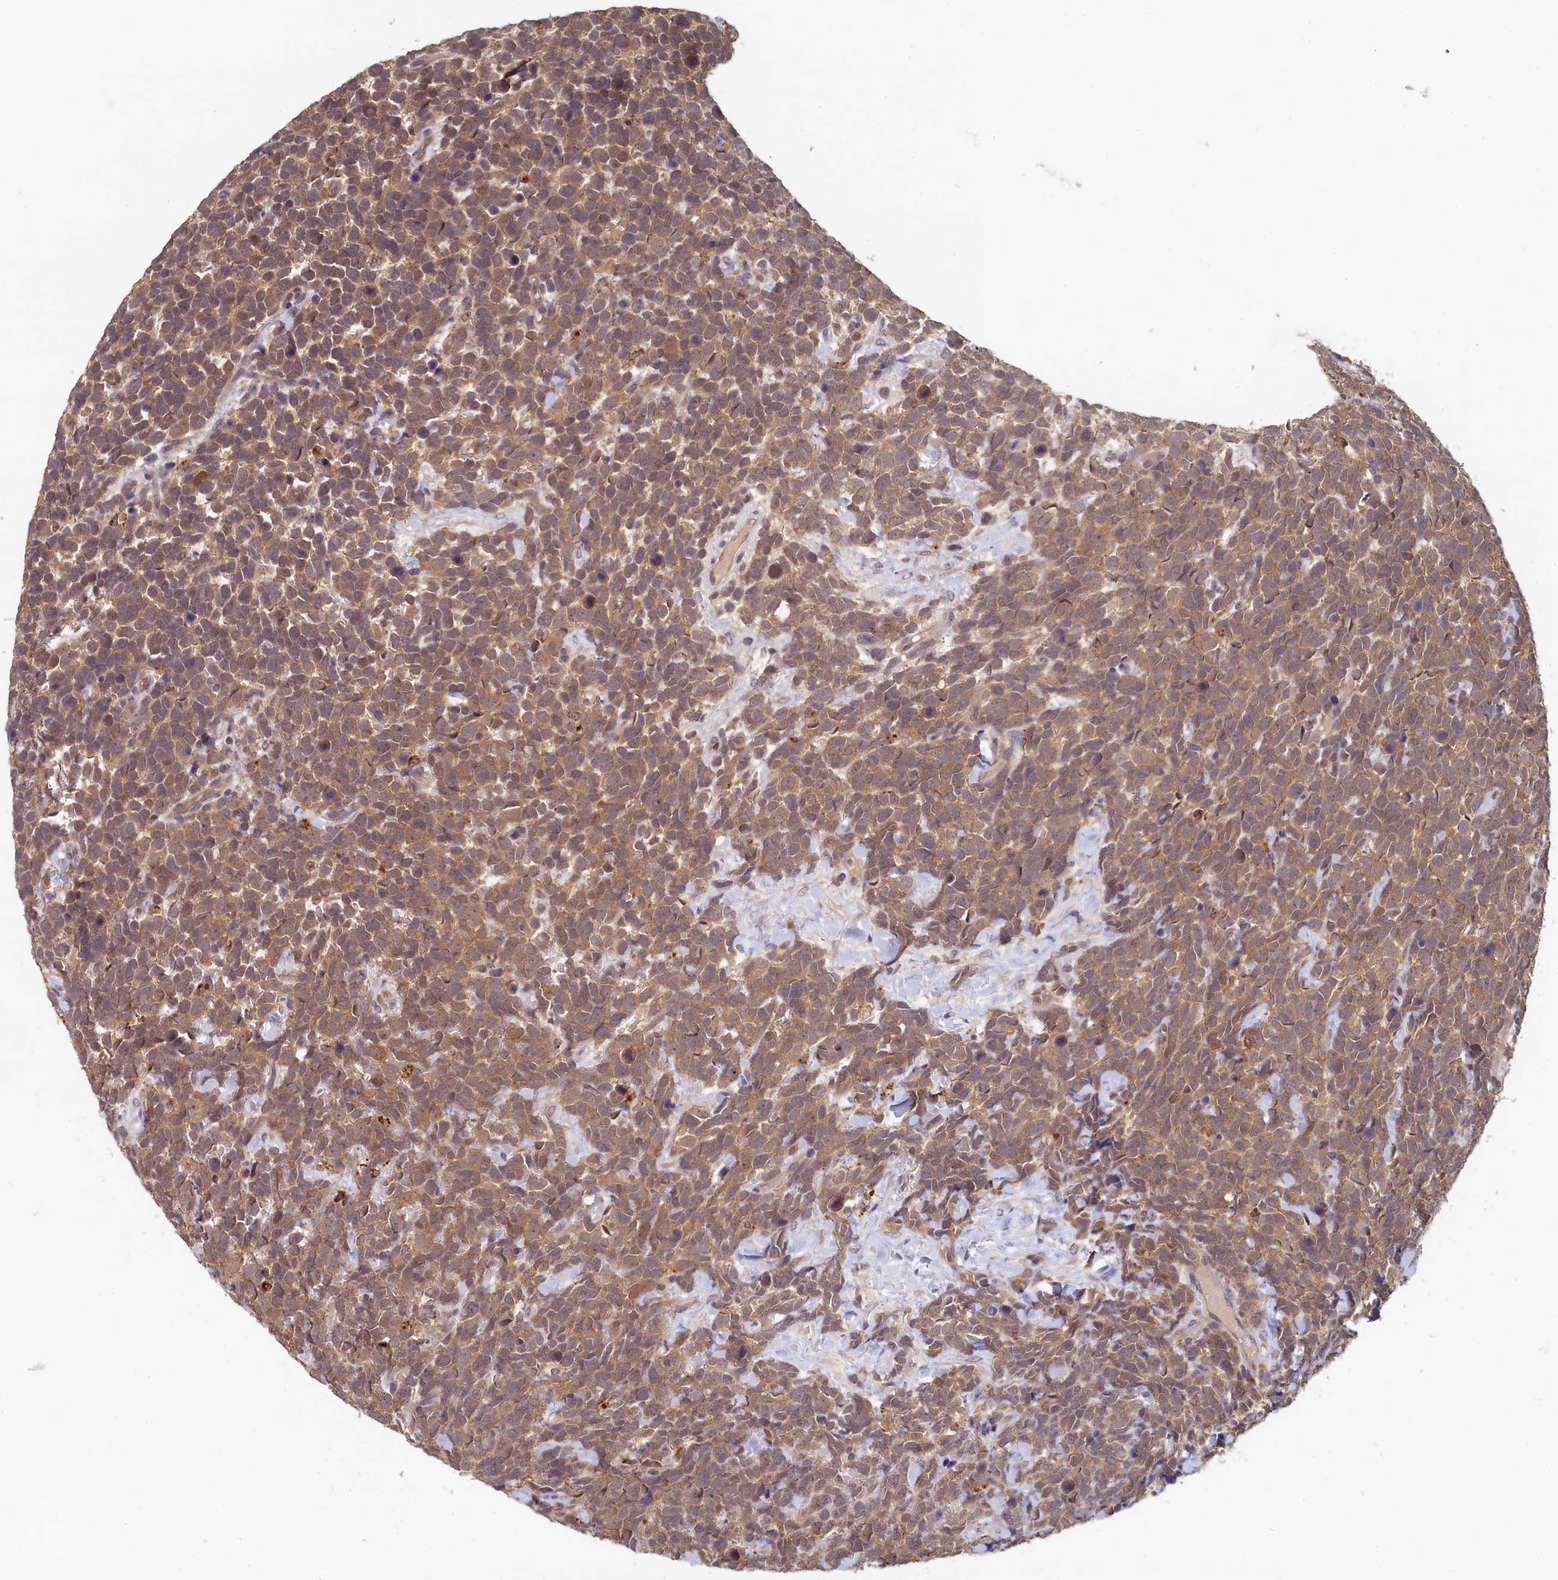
{"staining": {"intensity": "moderate", "quantity": "25%-75%", "location": "cytoplasmic/membranous"}, "tissue": "urothelial cancer", "cell_type": "Tumor cells", "image_type": "cancer", "snomed": [{"axis": "morphology", "description": "Urothelial carcinoma, High grade"}, {"axis": "topography", "description": "Urinary bladder"}], "caption": "Urothelial cancer stained with DAB immunohistochemistry exhibits medium levels of moderate cytoplasmic/membranous staining in approximately 25%-75% of tumor cells.", "gene": "NUBP2", "patient": {"sex": "female", "age": 82}}